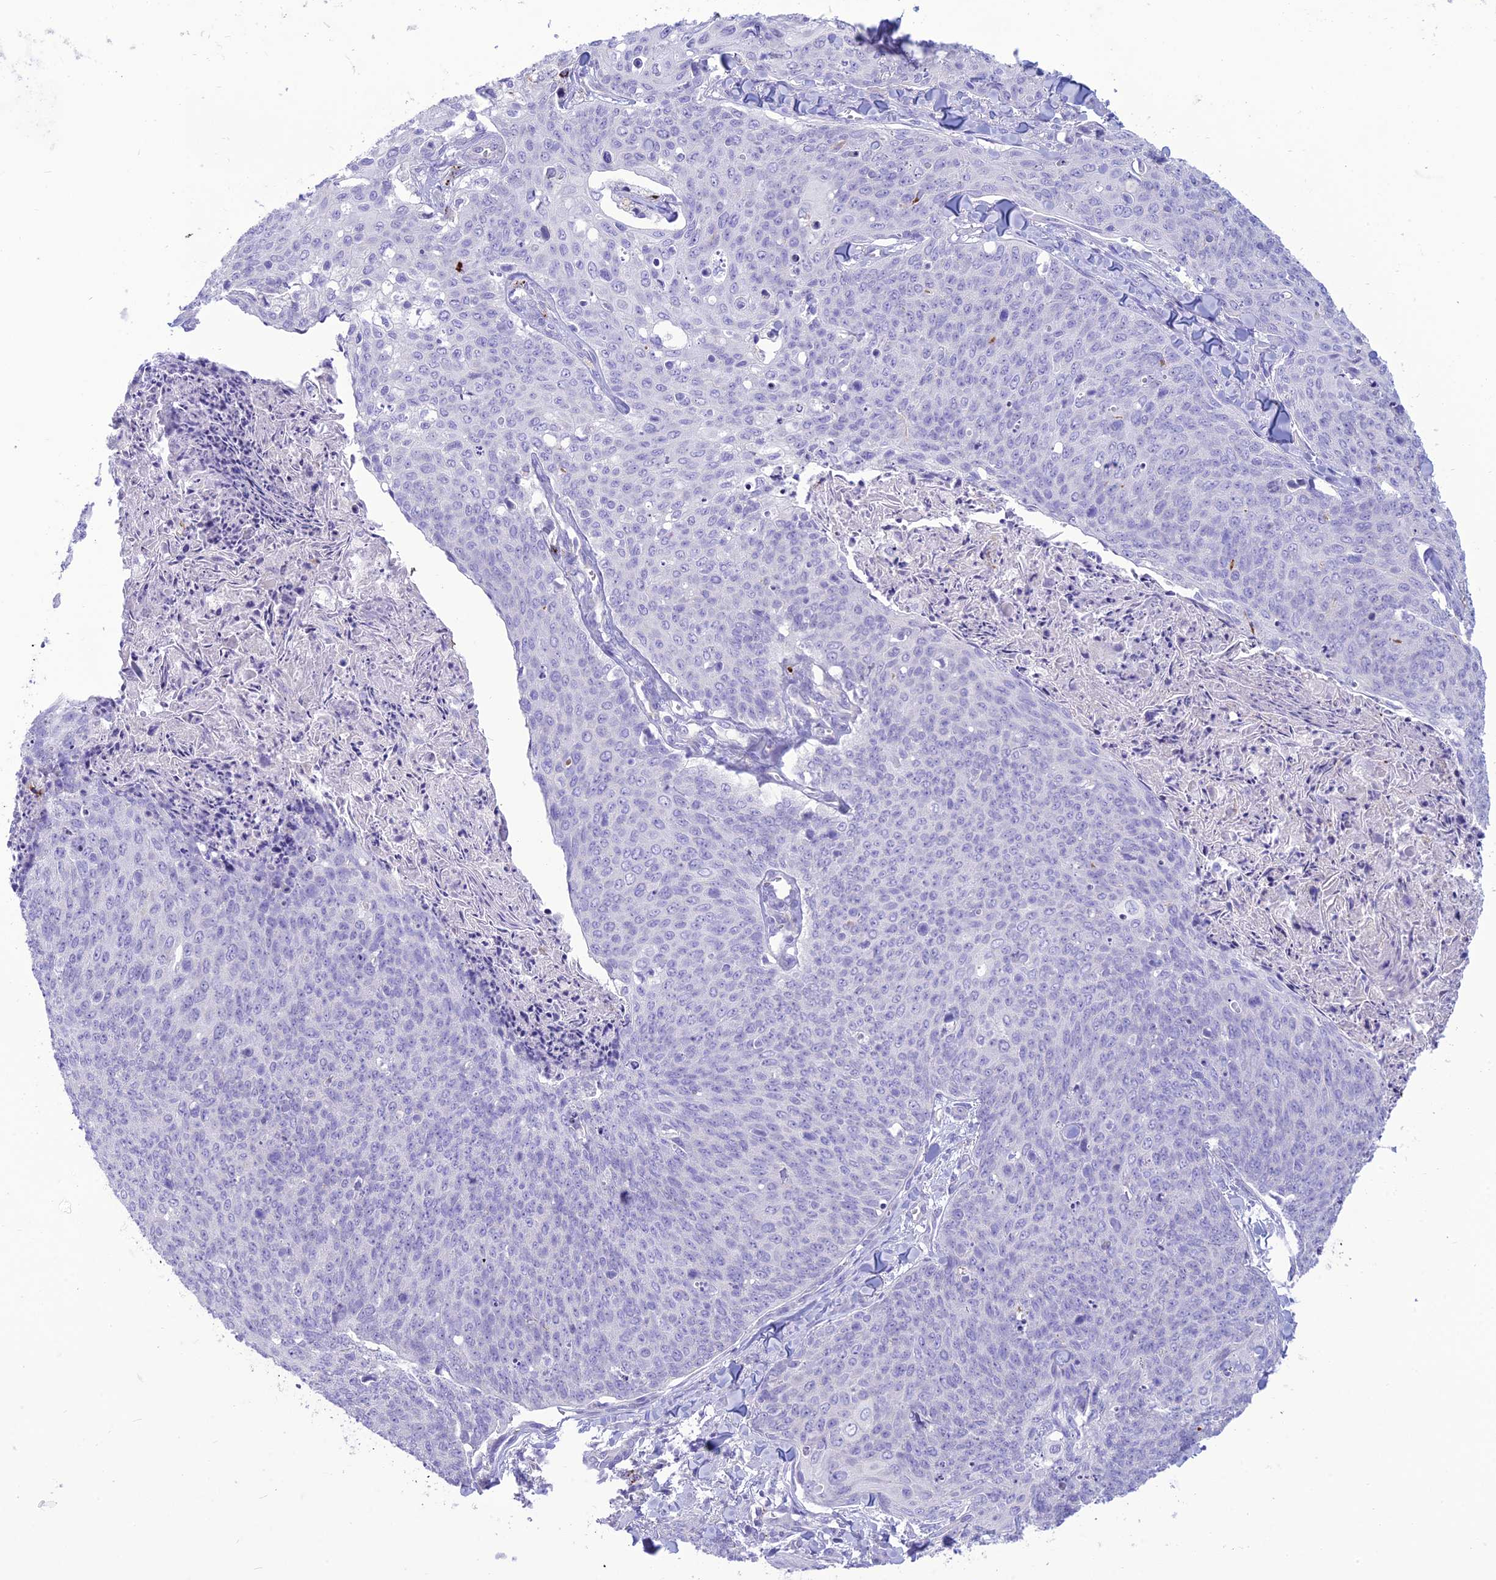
{"staining": {"intensity": "negative", "quantity": "none", "location": "none"}, "tissue": "skin cancer", "cell_type": "Tumor cells", "image_type": "cancer", "snomed": [{"axis": "morphology", "description": "Squamous cell carcinoma, NOS"}, {"axis": "topography", "description": "Skin"}, {"axis": "topography", "description": "Vulva"}], "caption": "A high-resolution micrograph shows immunohistochemistry staining of skin squamous cell carcinoma, which demonstrates no significant staining in tumor cells.", "gene": "DHDH", "patient": {"sex": "female", "age": 85}}